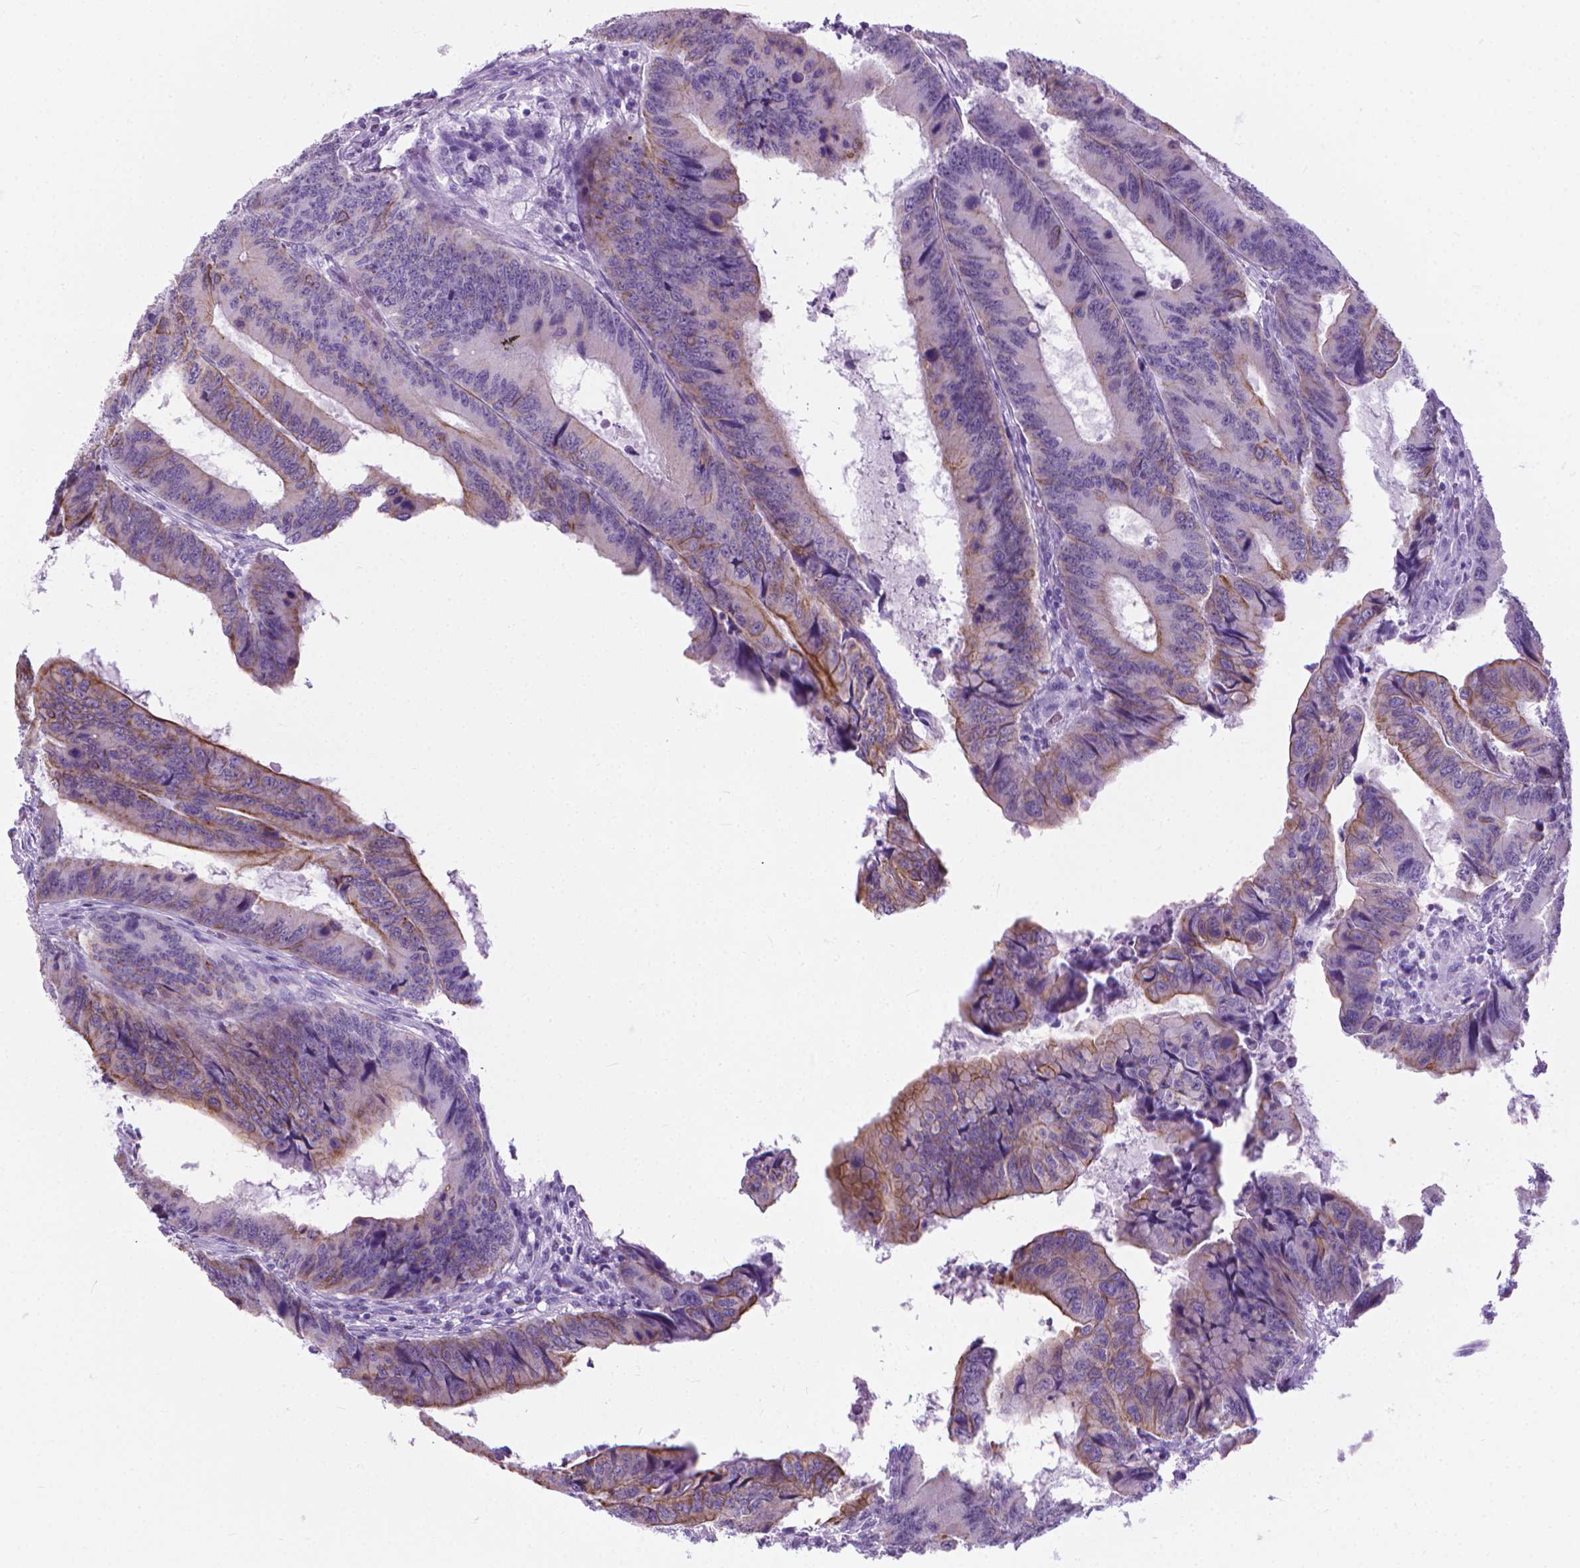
{"staining": {"intensity": "weak", "quantity": "<25%", "location": "cytoplasmic/membranous"}, "tissue": "colorectal cancer", "cell_type": "Tumor cells", "image_type": "cancer", "snomed": [{"axis": "morphology", "description": "Adenocarcinoma, NOS"}, {"axis": "topography", "description": "Colon"}], "caption": "Immunohistochemistry (IHC) micrograph of neoplastic tissue: human colorectal cancer (adenocarcinoma) stained with DAB (3,3'-diaminobenzidine) demonstrates no significant protein expression in tumor cells.", "gene": "HTR2B", "patient": {"sex": "male", "age": 53}}